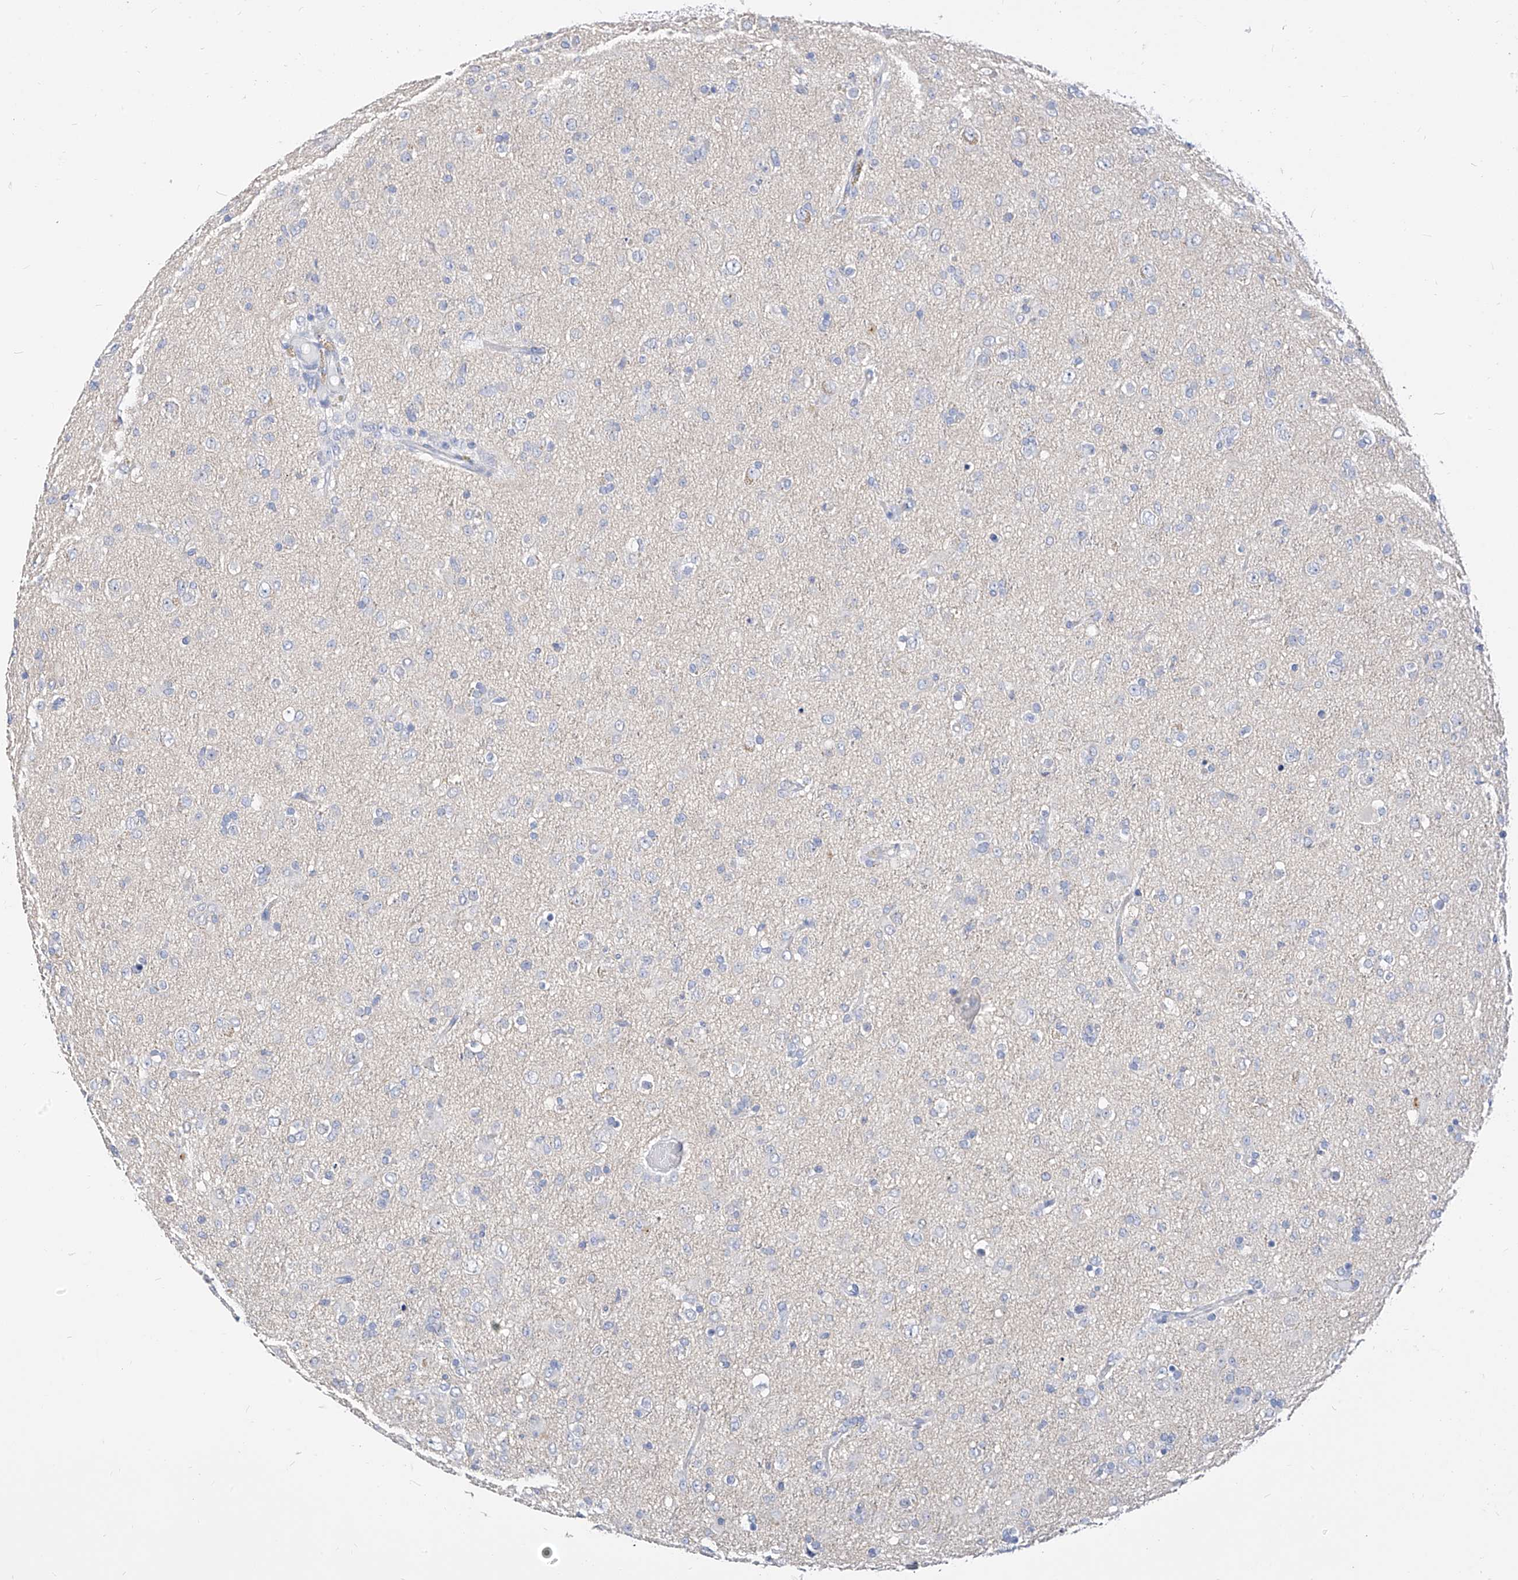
{"staining": {"intensity": "negative", "quantity": "none", "location": "none"}, "tissue": "glioma", "cell_type": "Tumor cells", "image_type": "cancer", "snomed": [{"axis": "morphology", "description": "Glioma, malignant, Low grade"}, {"axis": "topography", "description": "Brain"}], "caption": "This is an IHC image of human glioma. There is no positivity in tumor cells.", "gene": "ZZEF1", "patient": {"sex": "male", "age": 65}}